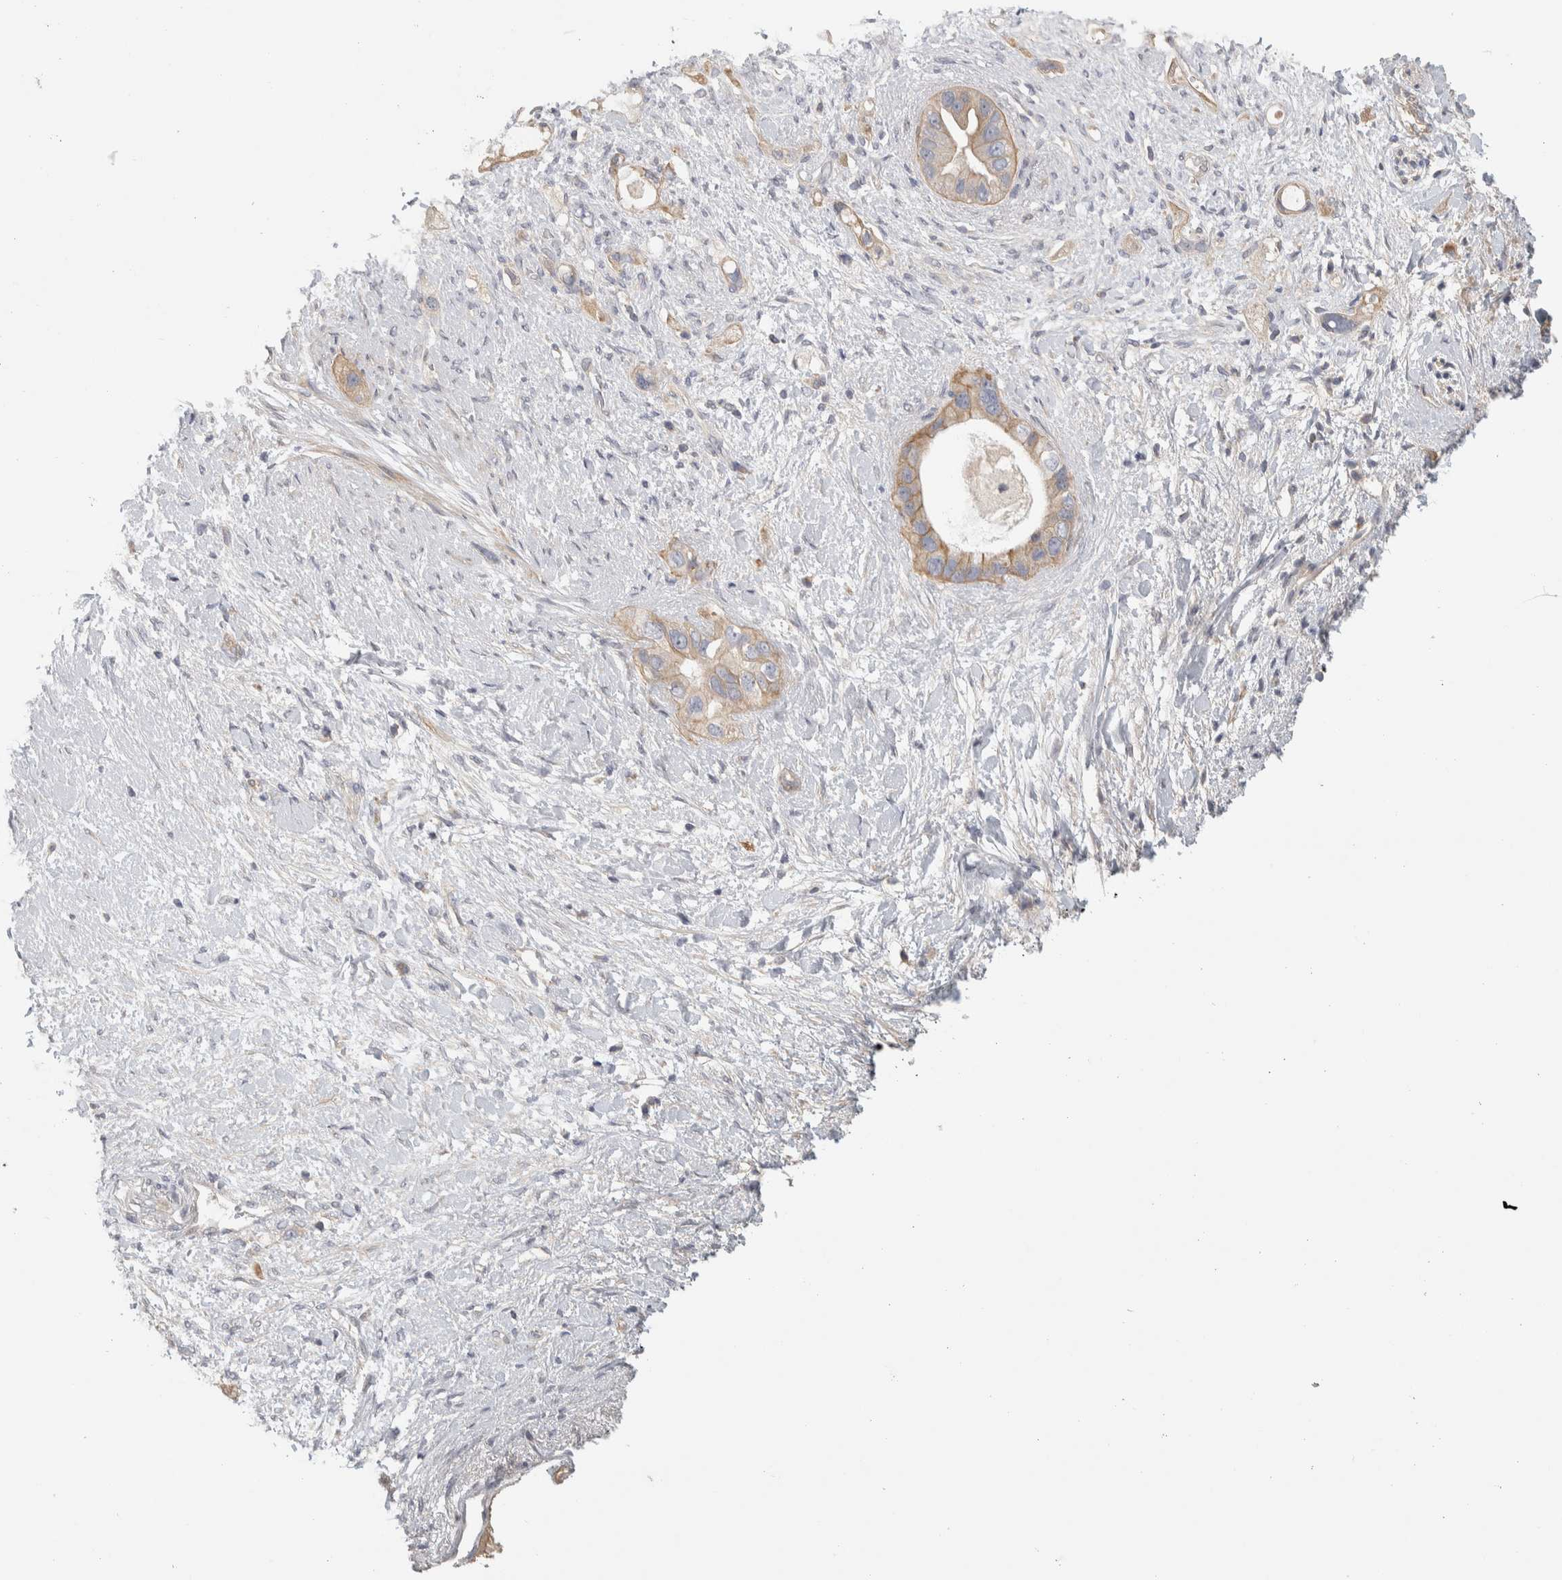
{"staining": {"intensity": "weak", "quantity": ">75%", "location": "cytoplasmic/membranous"}, "tissue": "pancreatic cancer", "cell_type": "Tumor cells", "image_type": "cancer", "snomed": [{"axis": "morphology", "description": "Adenocarcinoma, NOS"}, {"axis": "topography", "description": "Pancreas"}], "caption": "A low amount of weak cytoplasmic/membranous expression is seen in approximately >75% of tumor cells in adenocarcinoma (pancreatic) tissue. (DAB (3,3'-diaminobenzidine) IHC, brown staining for protein, blue staining for nuclei).", "gene": "DCXR", "patient": {"sex": "female", "age": 56}}